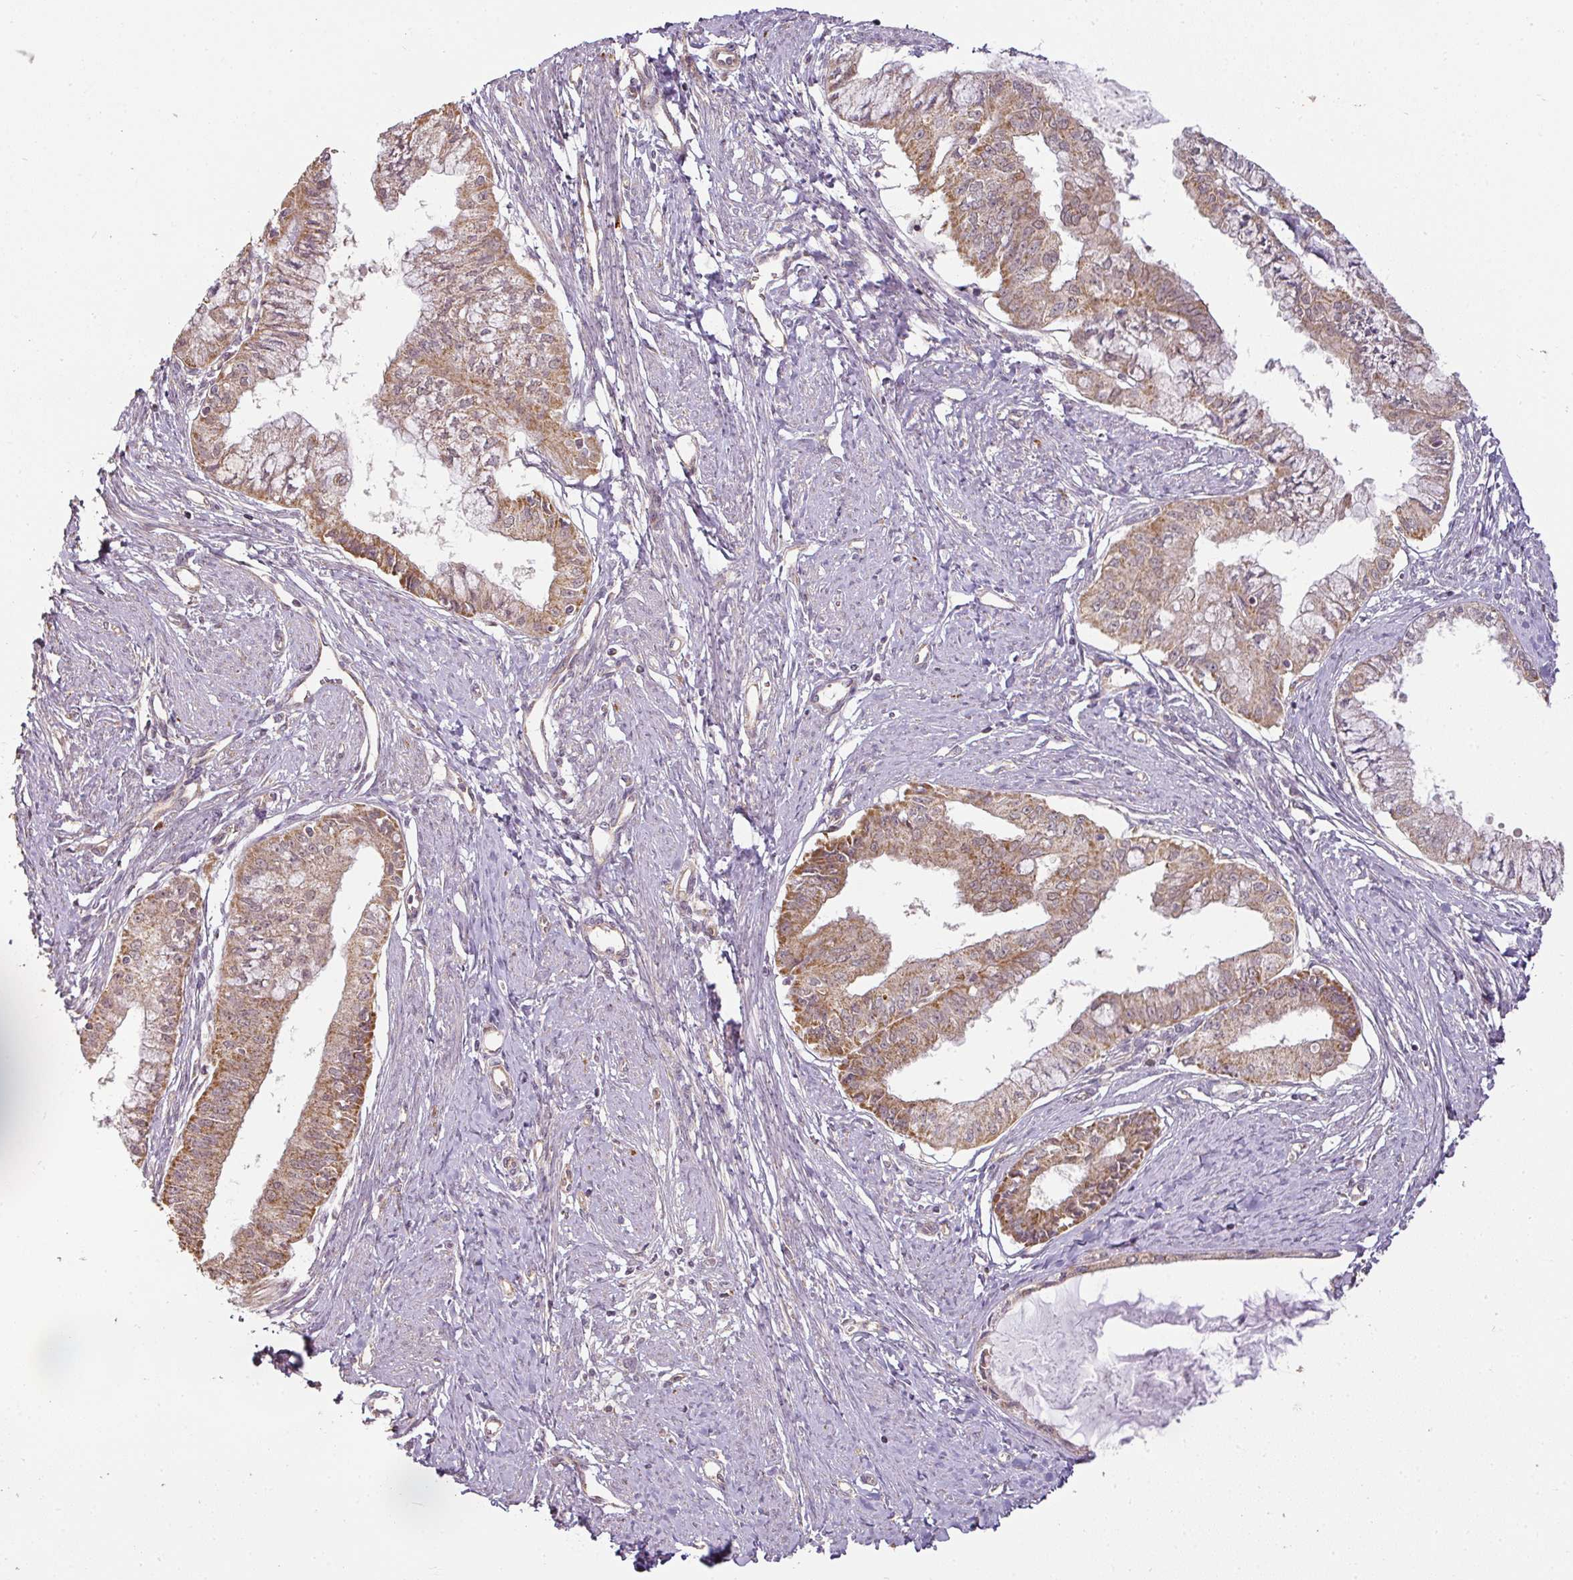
{"staining": {"intensity": "moderate", "quantity": ">75%", "location": "cytoplasmic/membranous"}, "tissue": "endometrial cancer", "cell_type": "Tumor cells", "image_type": "cancer", "snomed": [{"axis": "morphology", "description": "Adenocarcinoma, NOS"}, {"axis": "topography", "description": "Endometrium"}], "caption": "Moderate cytoplasmic/membranous protein positivity is present in about >75% of tumor cells in endometrial adenocarcinoma. (DAB = brown stain, brightfield microscopy at high magnification).", "gene": "MYOM2", "patient": {"sex": "female", "age": 76}}